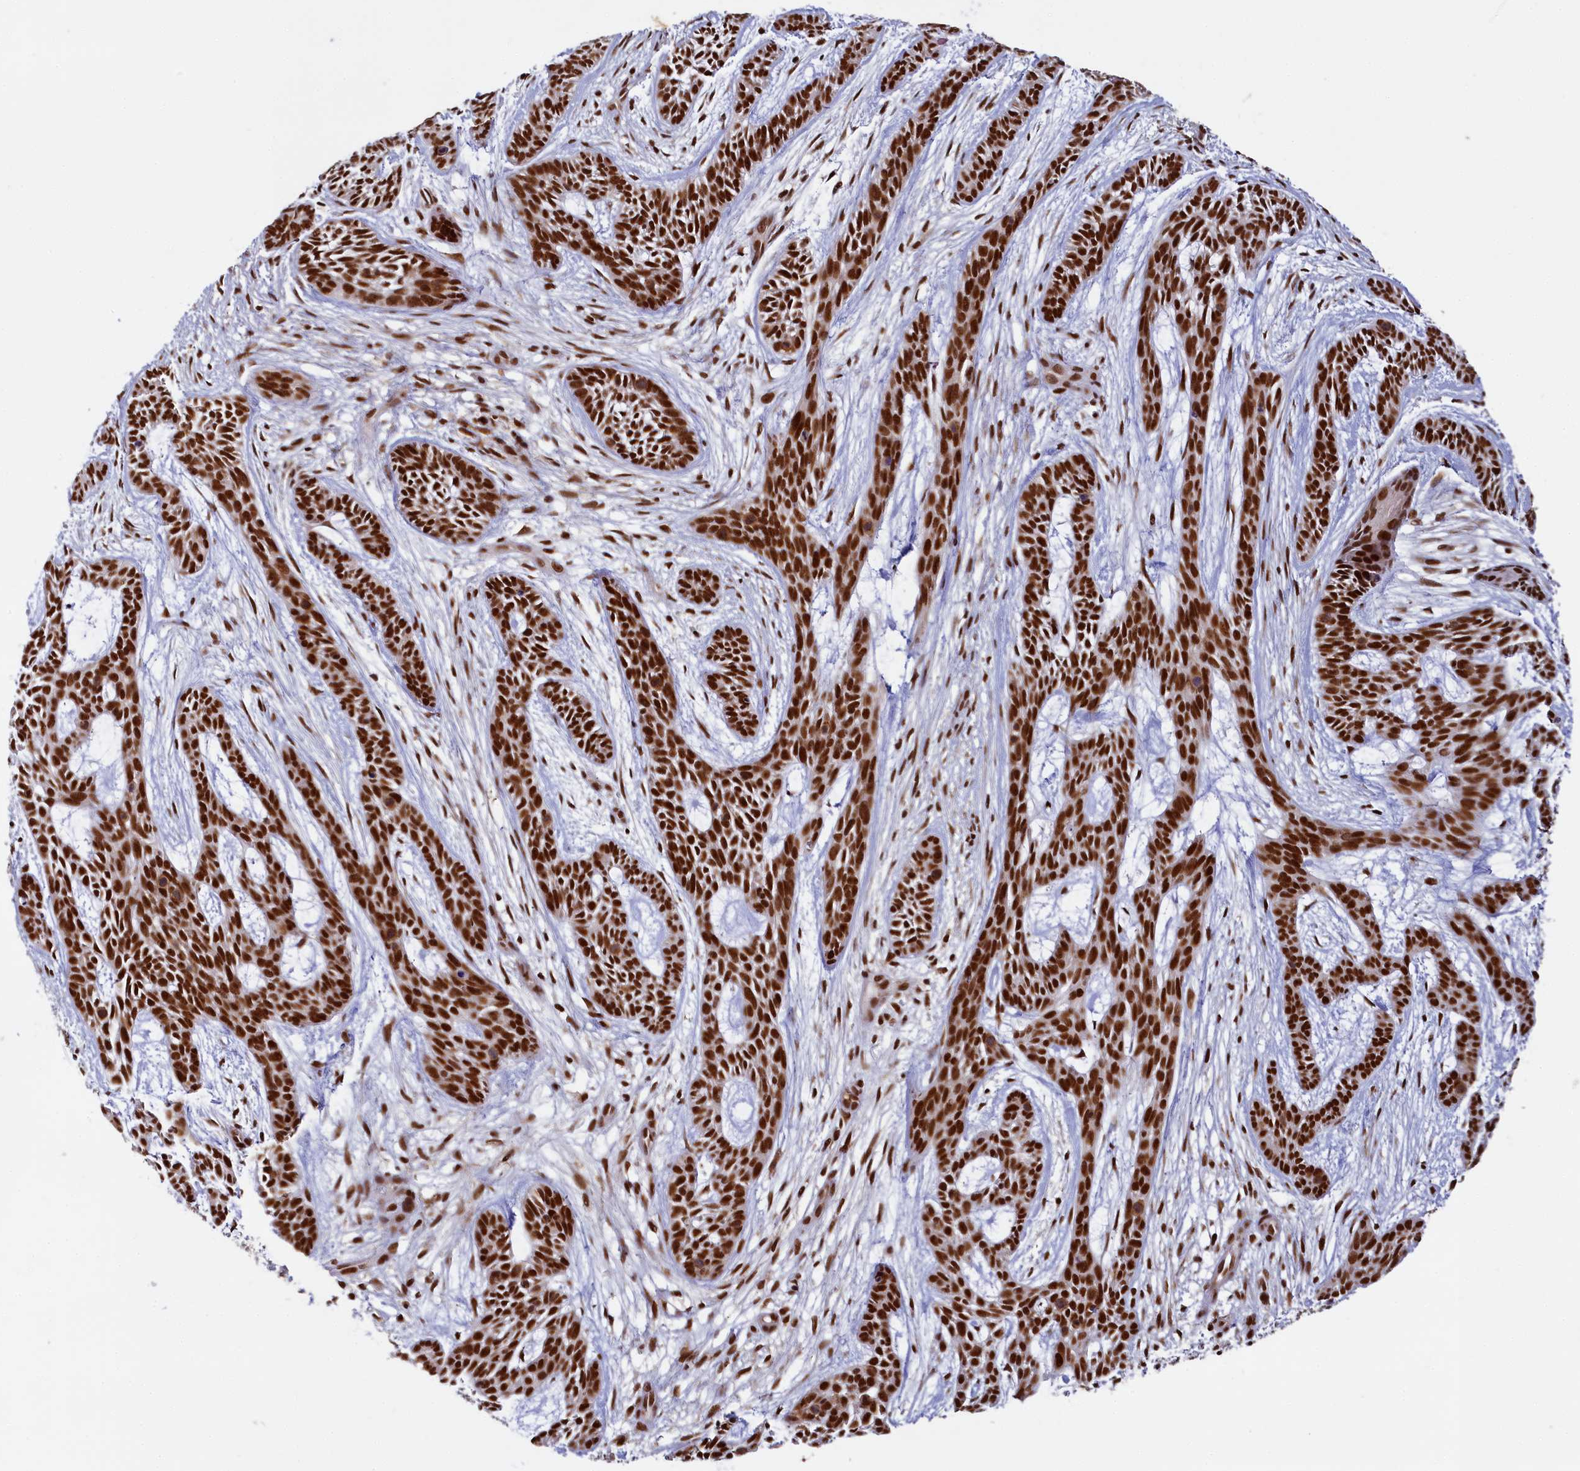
{"staining": {"intensity": "strong", "quantity": ">75%", "location": "nuclear"}, "tissue": "skin cancer", "cell_type": "Tumor cells", "image_type": "cancer", "snomed": [{"axis": "morphology", "description": "Basal cell carcinoma"}, {"axis": "topography", "description": "Skin"}], "caption": "This is an image of immunohistochemistry (IHC) staining of skin cancer (basal cell carcinoma), which shows strong staining in the nuclear of tumor cells.", "gene": "PPHLN1", "patient": {"sex": "male", "age": 89}}